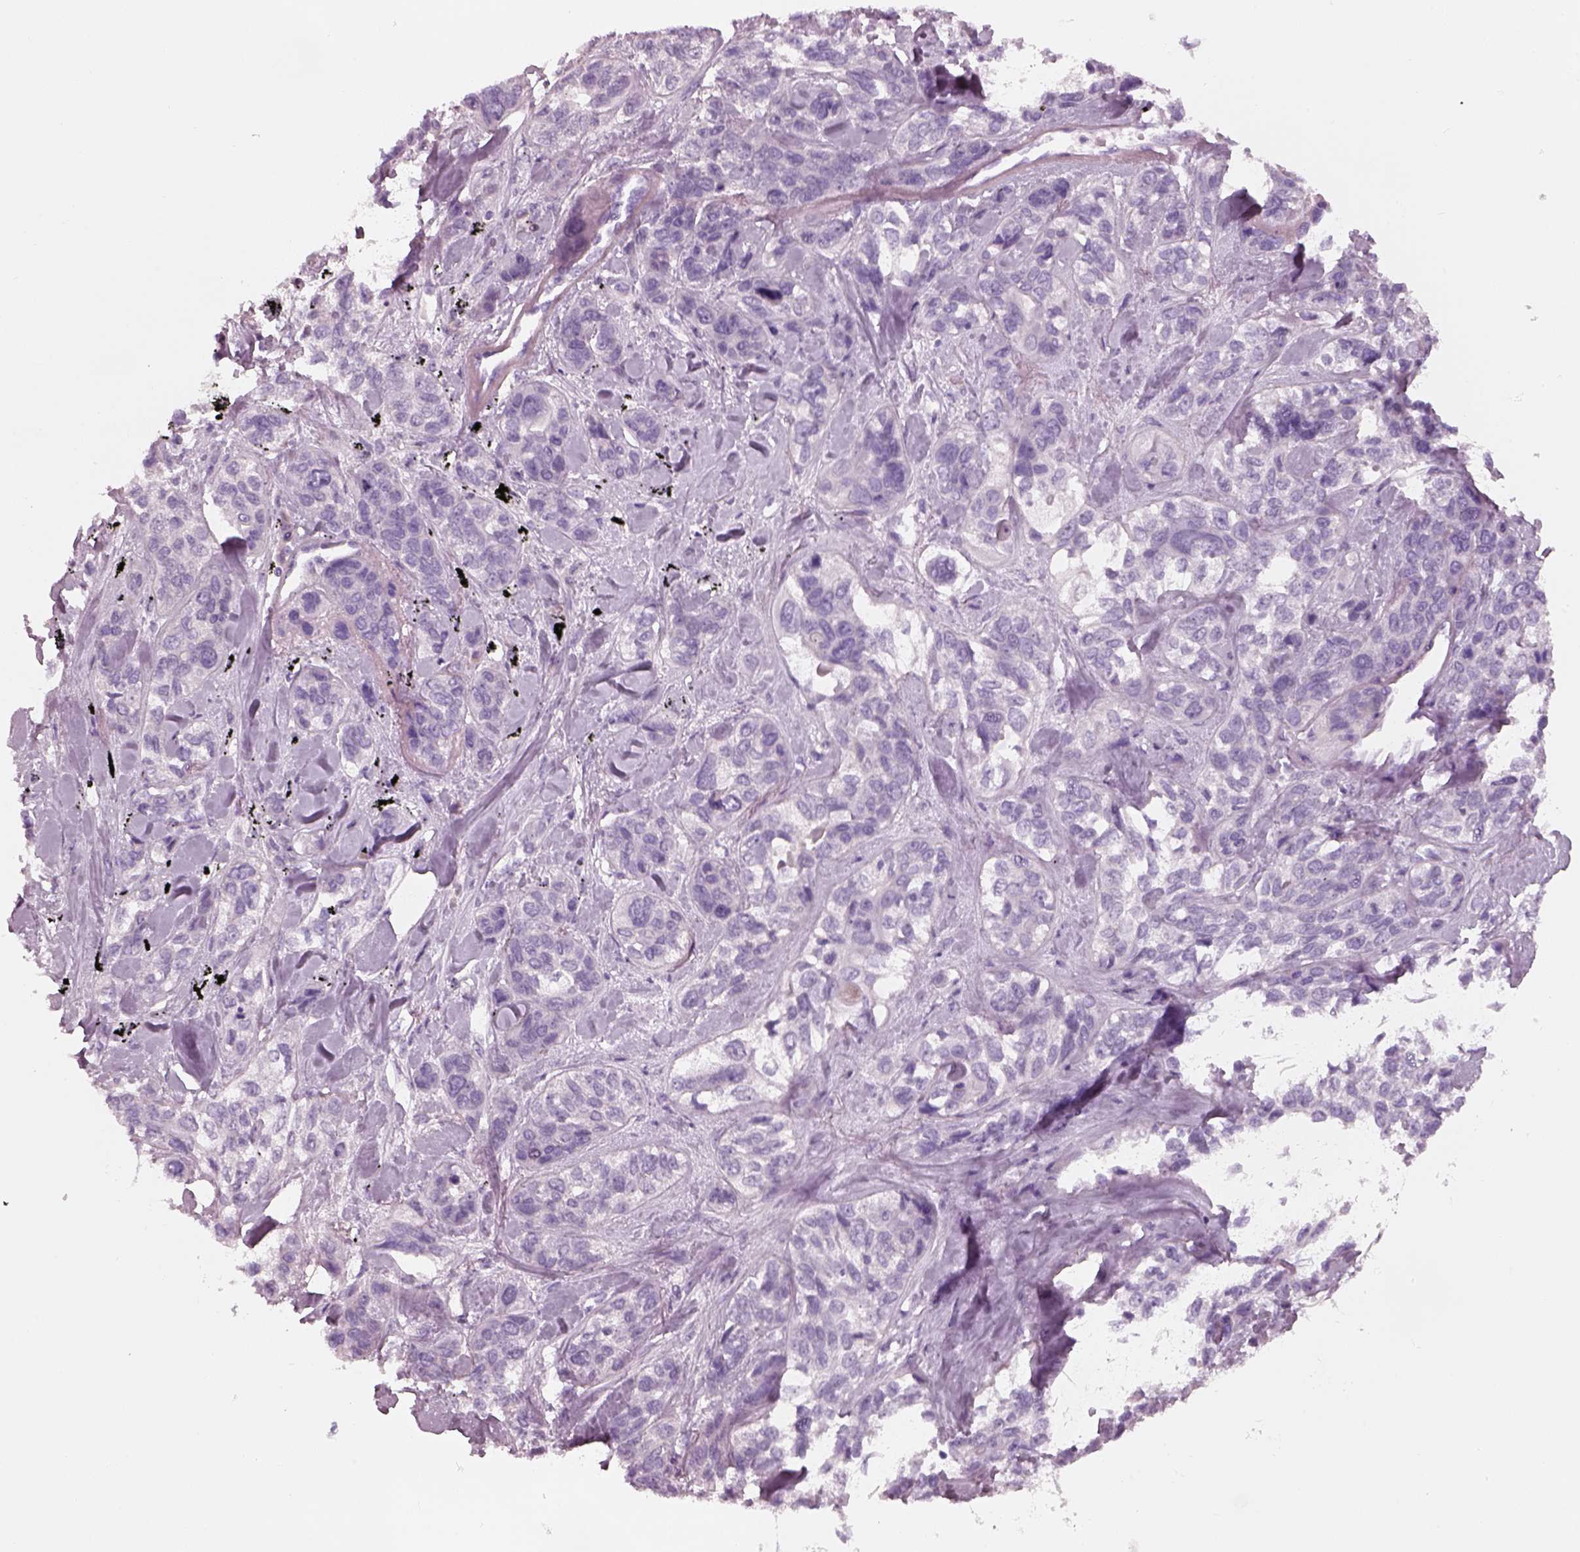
{"staining": {"intensity": "negative", "quantity": "none", "location": "none"}, "tissue": "lung cancer", "cell_type": "Tumor cells", "image_type": "cancer", "snomed": [{"axis": "morphology", "description": "Squamous cell carcinoma, NOS"}, {"axis": "topography", "description": "Lung"}], "caption": "There is no significant staining in tumor cells of squamous cell carcinoma (lung).", "gene": "SLC27A2", "patient": {"sex": "female", "age": 70}}